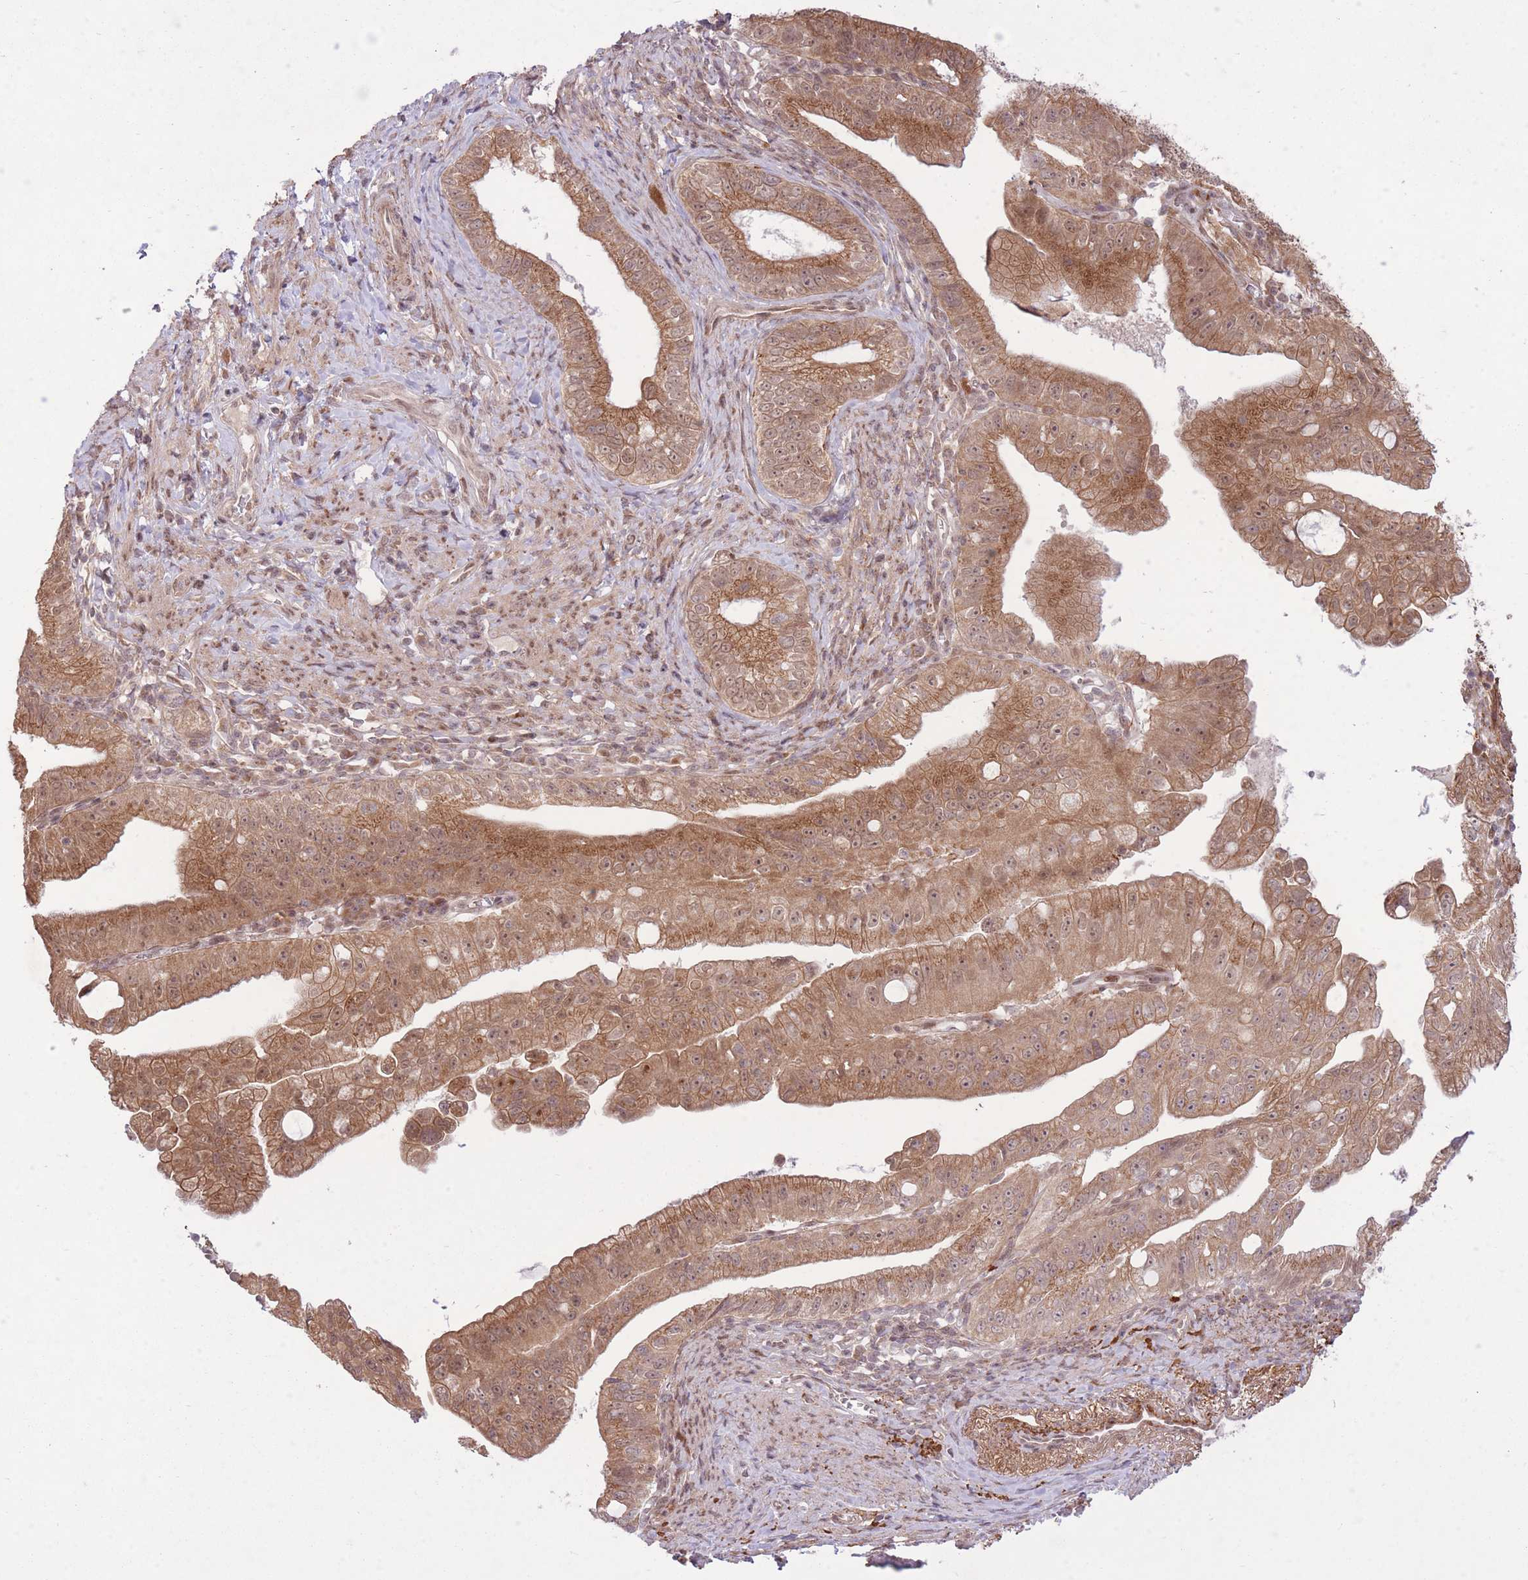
{"staining": {"intensity": "moderate", "quantity": ">75%", "location": "cytoplasmic/membranous,nuclear"}, "tissue": "pancreatic cancer", "cell_type": "Tumor cells", "image_type": "cancer", "snomed": [{"axis": "morphology", "description": "Adenocarcinoma, NOS"}, {"axis": "topography", "description": "Pancreas"}], "caption": "Moderate cytoplasmic/membranous and nuclear protein expression is identified in about >75% of tumor cells in pancreatic cancer. The staining is performed using DAB (3,3'-diaminobenzidine) brown chromogen to label protein expression. The nuclei are counter-stained blue using hematoxylin.", "gene": "ZNF391", "patient": {"sex": "male", "age": 70}}